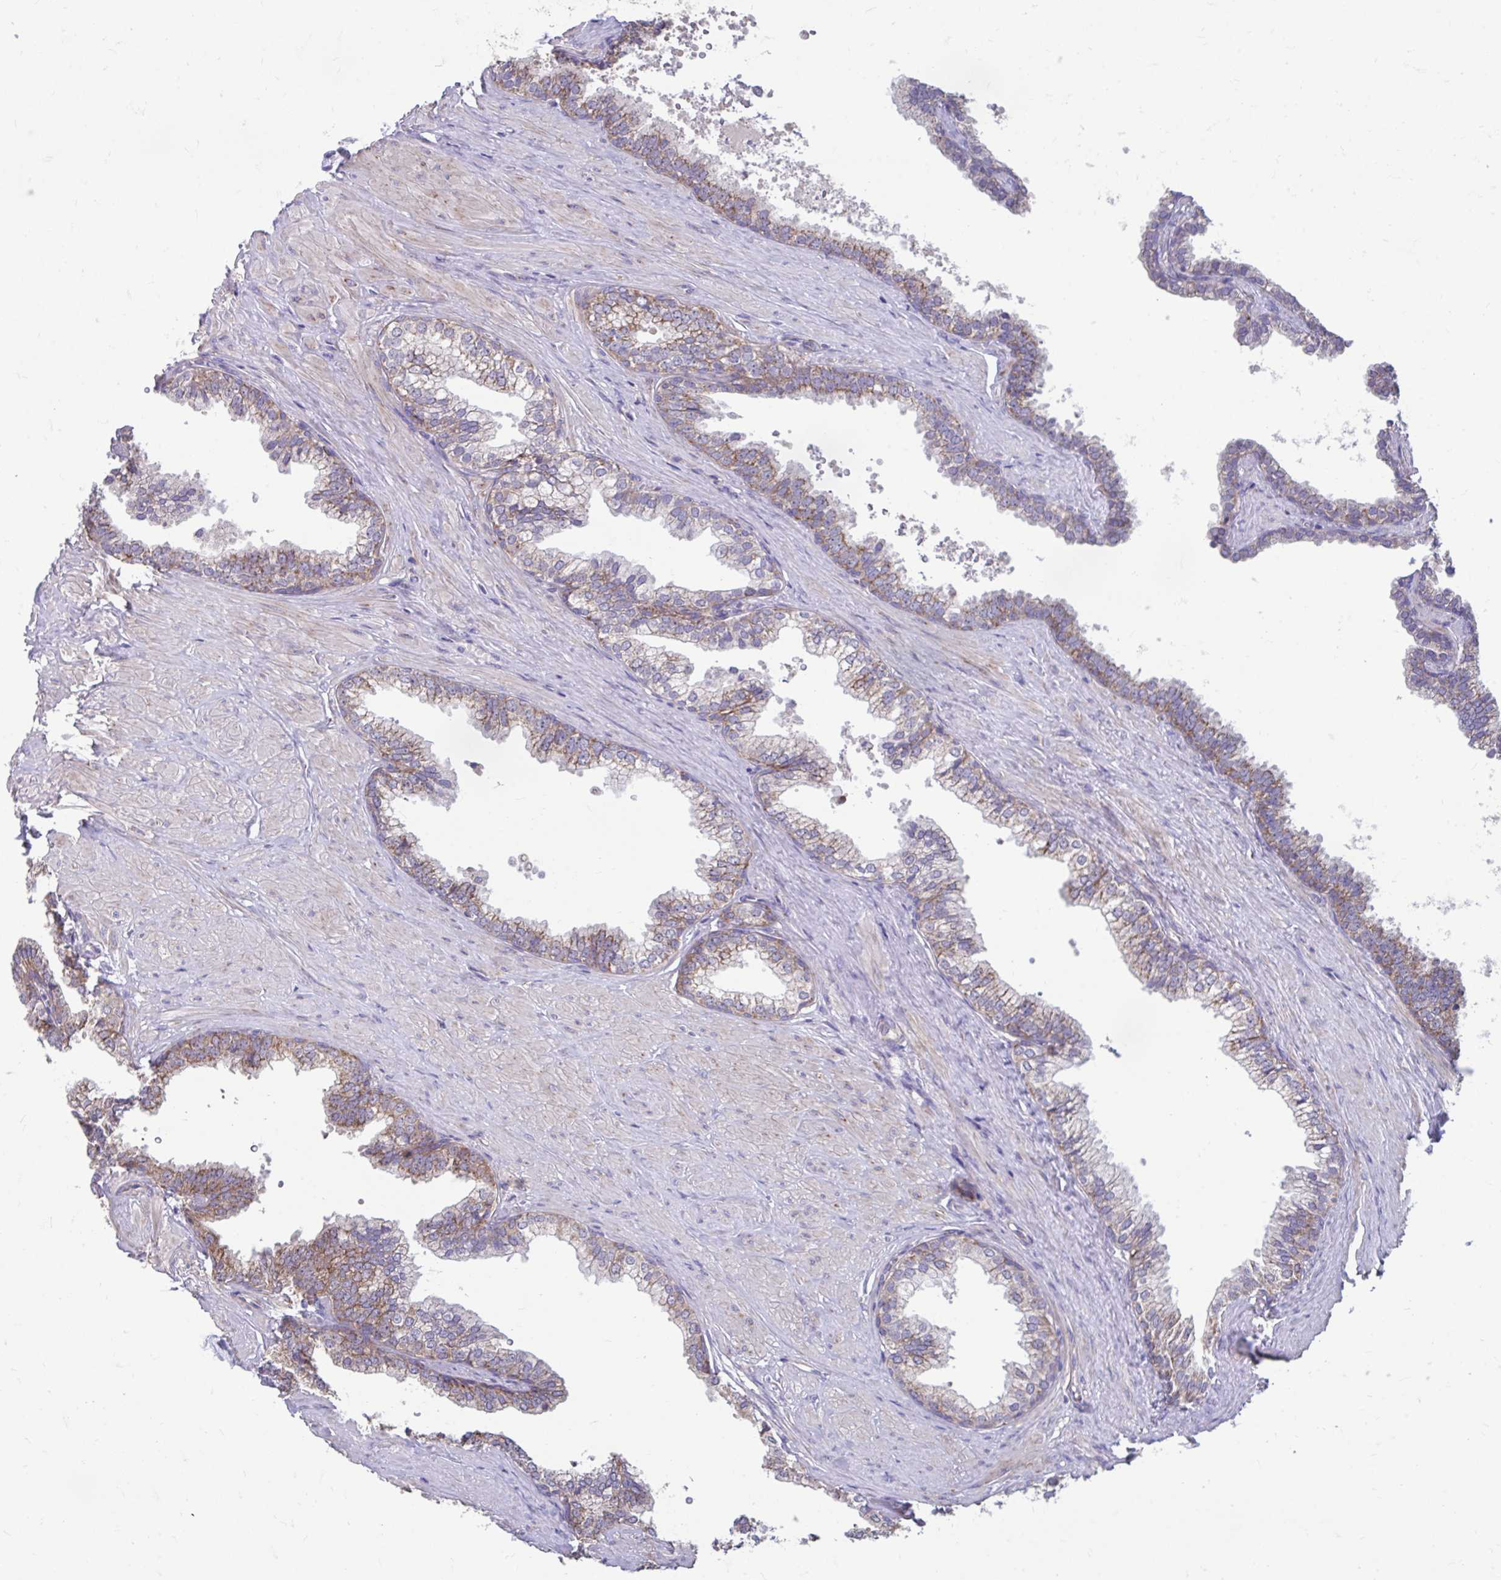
{"staining": {"intensity": "moderate", "quantity": "25%-75%", "location": "cytoplasmic/membranous"}, "tissue": "prostate", "cell_type": "Glandular cells", "image_type": "normal", "snomed": [{"axis": "morphology", "description": "Normal tissue, NOS"}, {"axis": "topography", "description": "Prostate"}, {"axis": "topography", "description": "Peripheral nerve tissue"}], "caption": "Protein analysis of normal prostate exhibits moderate cytoplasmic/membranous staining in approximately 25%-75% of glandular cells. (Stains: DAB in brown, nuclei in blue, Microscopy: brightfield microscopy at high magnification).", "gene": "LINGO4", "patient": {"sex": "male", "age": 55}}